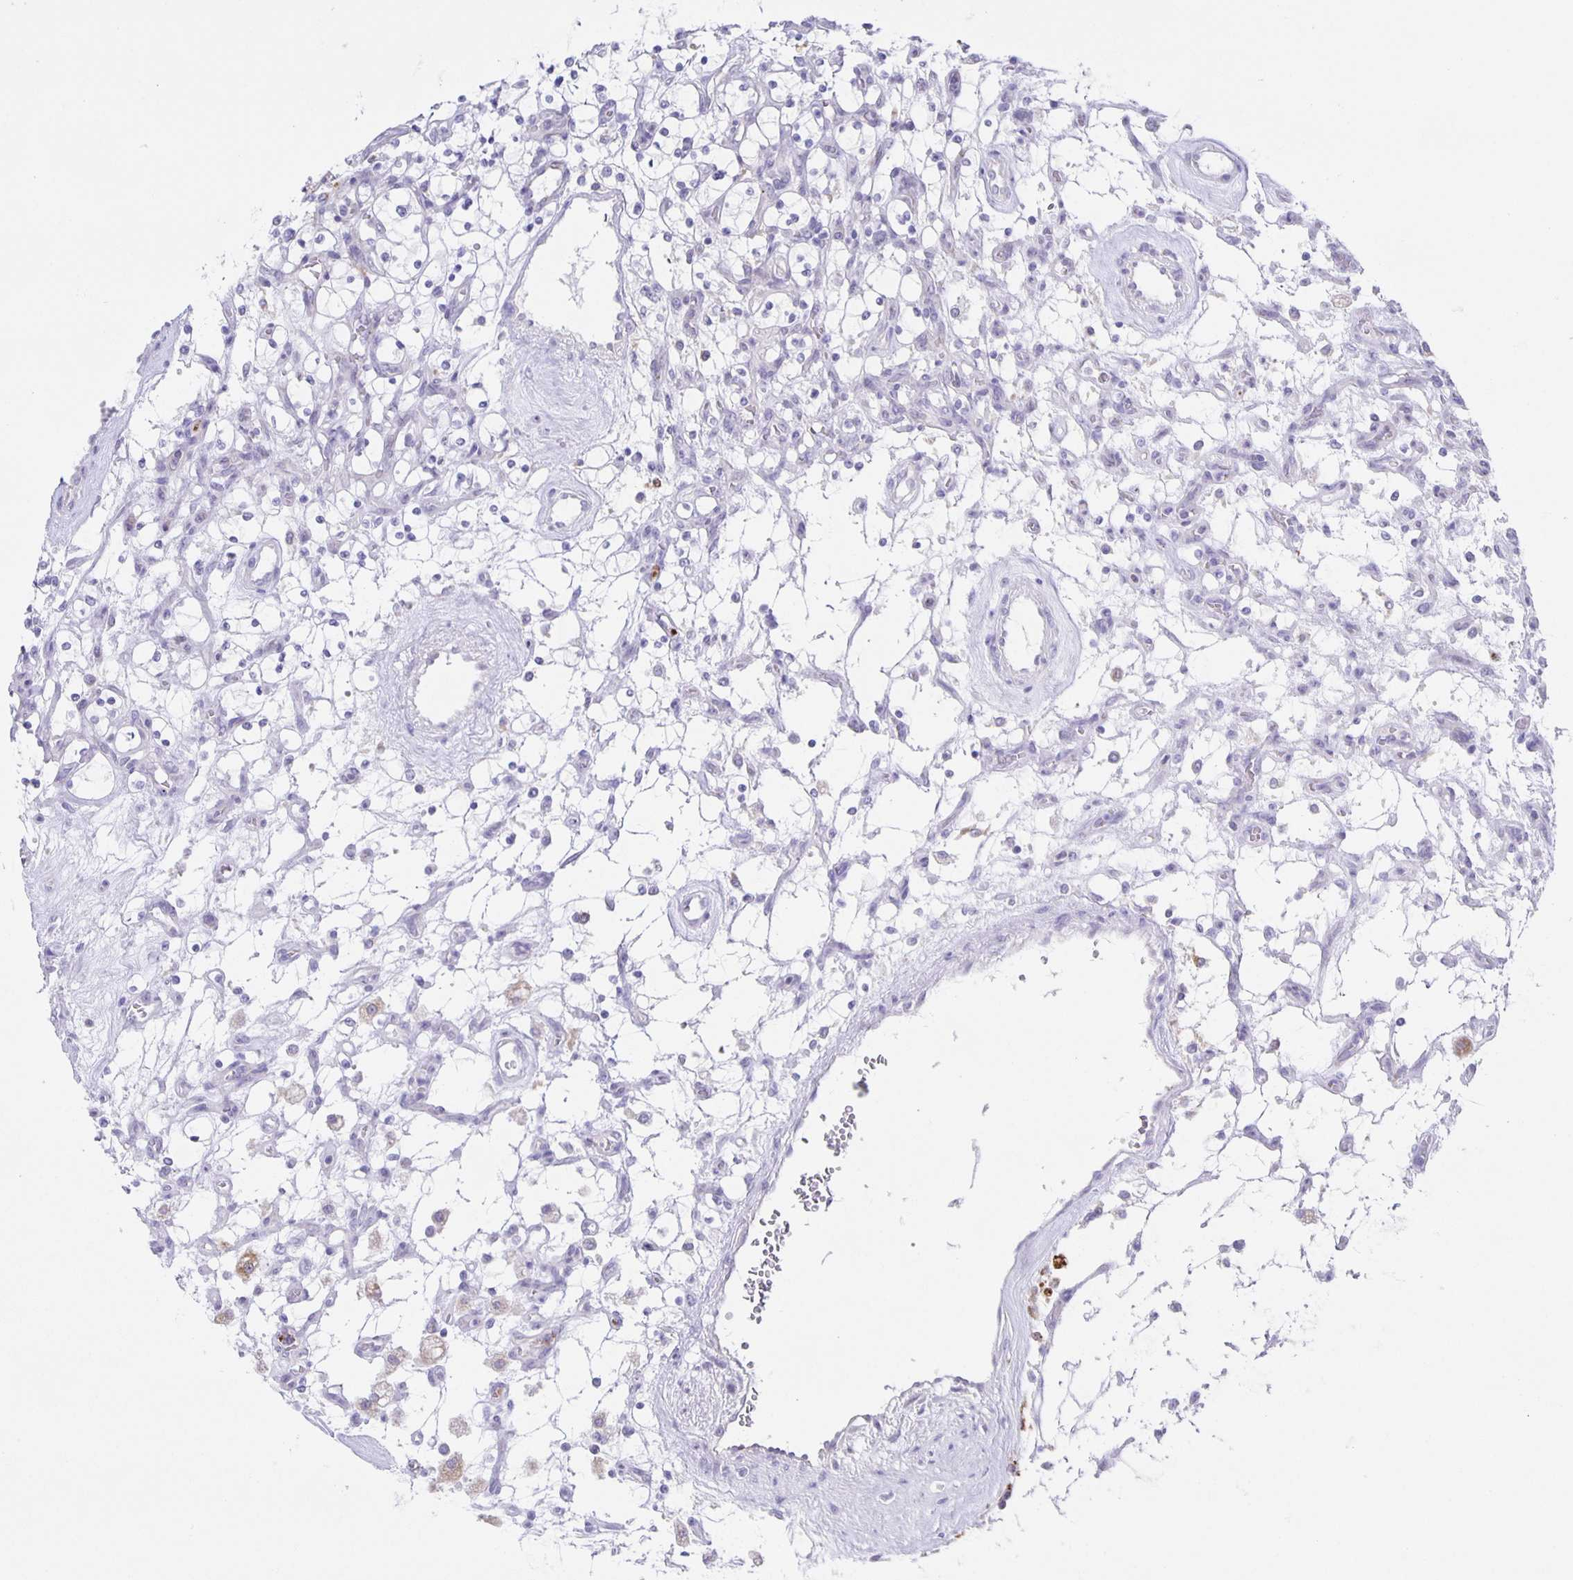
{"staining": {"intensity": "negative", "quantity": "none", "location": "none"}, "tissue": "renal cancer", "cell_type": "Tumor cells", "image_type": "cancer", "snomed": [{"axis": "morphology", "description": "Adenocarcinoma, NOS"}, {"axis": "topography", "description": "Kidney"}], "caption": "IHC photomicrograph of human adenocarcinoma (renal) stained for a protein (brown), which reveals no expression in tumor cells.", "gene": "LIPA", "patient": {"sex": "female", "age": 69}}